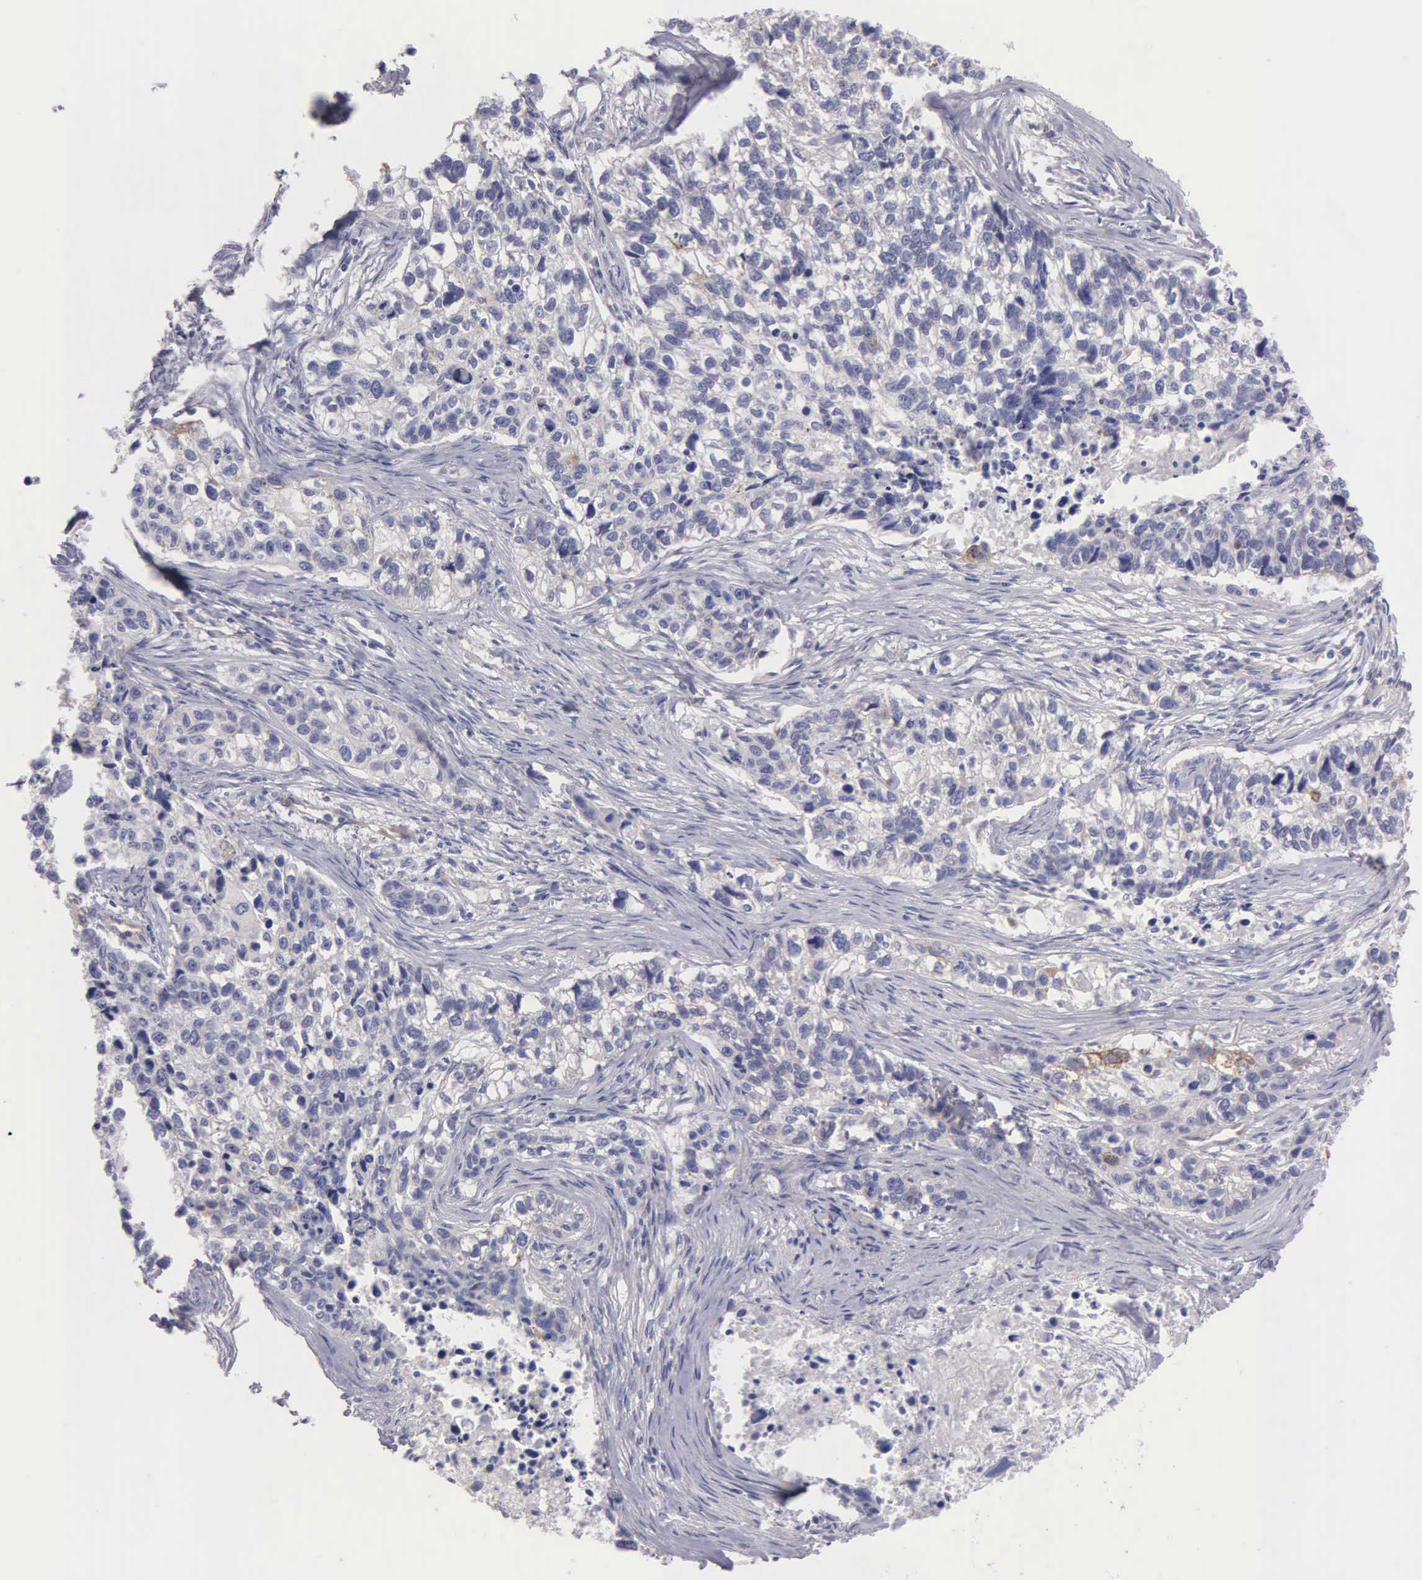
{"staining": {"intensity": "weak", "quantity": "<25%", "location": "cytoplasmic/membranous"}, "tissue": "lung cancer", "cell_type": "Tumor cells", "image_type": "cancer", "snomed": [{"axis": "morphology", "description": "Squamous cell carcinoma, NOS"}, {"axis": "topography", "description": "Lymph node"}, {"axis": "topography", "description": "Lung"}], "caption": "This image is of lung squamous cell carcinoma stained with IHC to label a protein in brown with the nuclei are counter-stained blue. There is no staining in tumor cells.", "gene": "APP", "patient": {"sex": "male", "age": 74}}